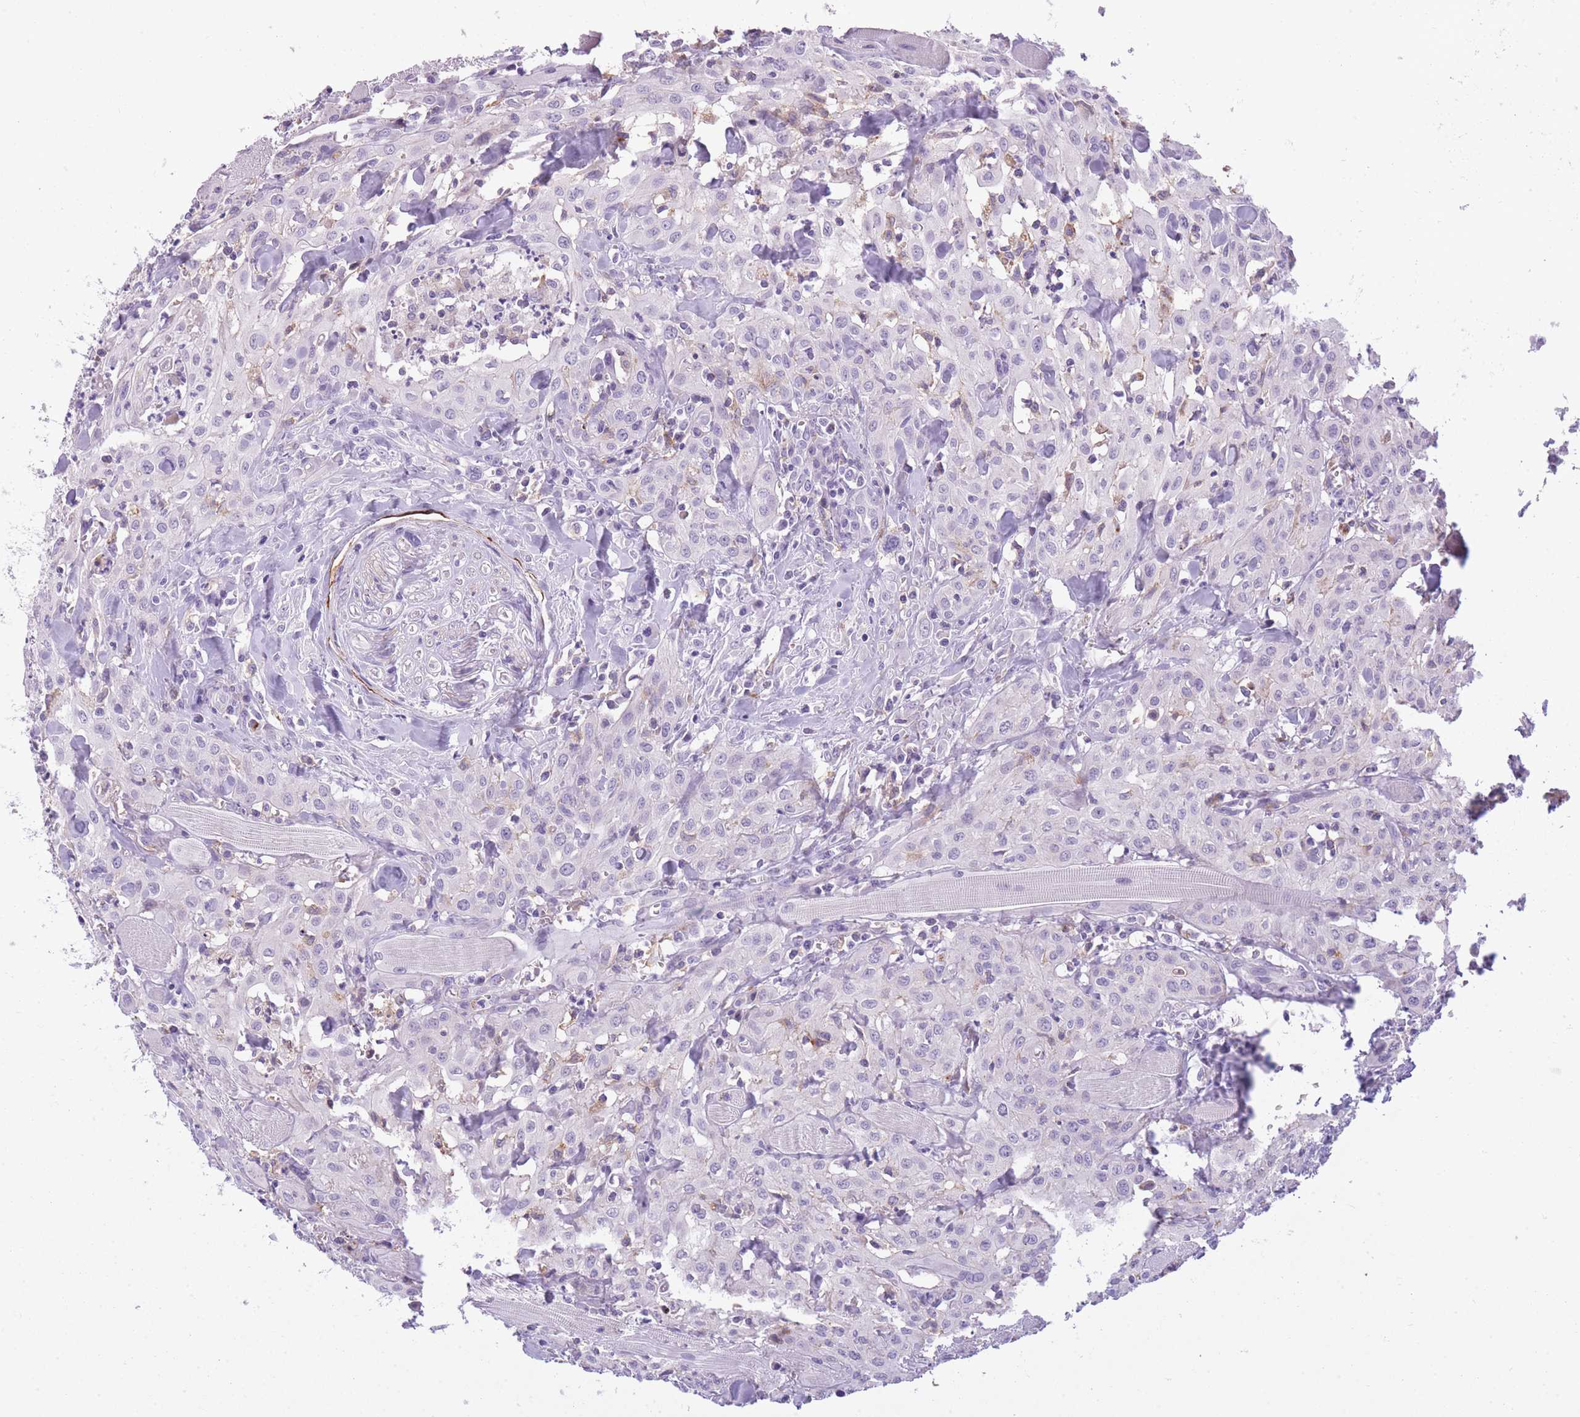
{"staining": {"intensity": "negative", "quantity": "none", "location": "none"}, "tissue": "head and neck cancer", "cell_type": "Tumor cells", "image_type": "cancer", "snomed": [{"axis": "morphology", "description": "Squamous cell carcinoma, NOS"}, {"axis": "topography", "description": "Oral tissue"}, {"axis": "topography", "description": "Head-Neck"}], "caption": "The photomicrograph displays no significant staining in tumor cells of head and neck squamous cell carcinoma.", "gene": "RADX", "patient": {"sex": "female", "age": 70}}